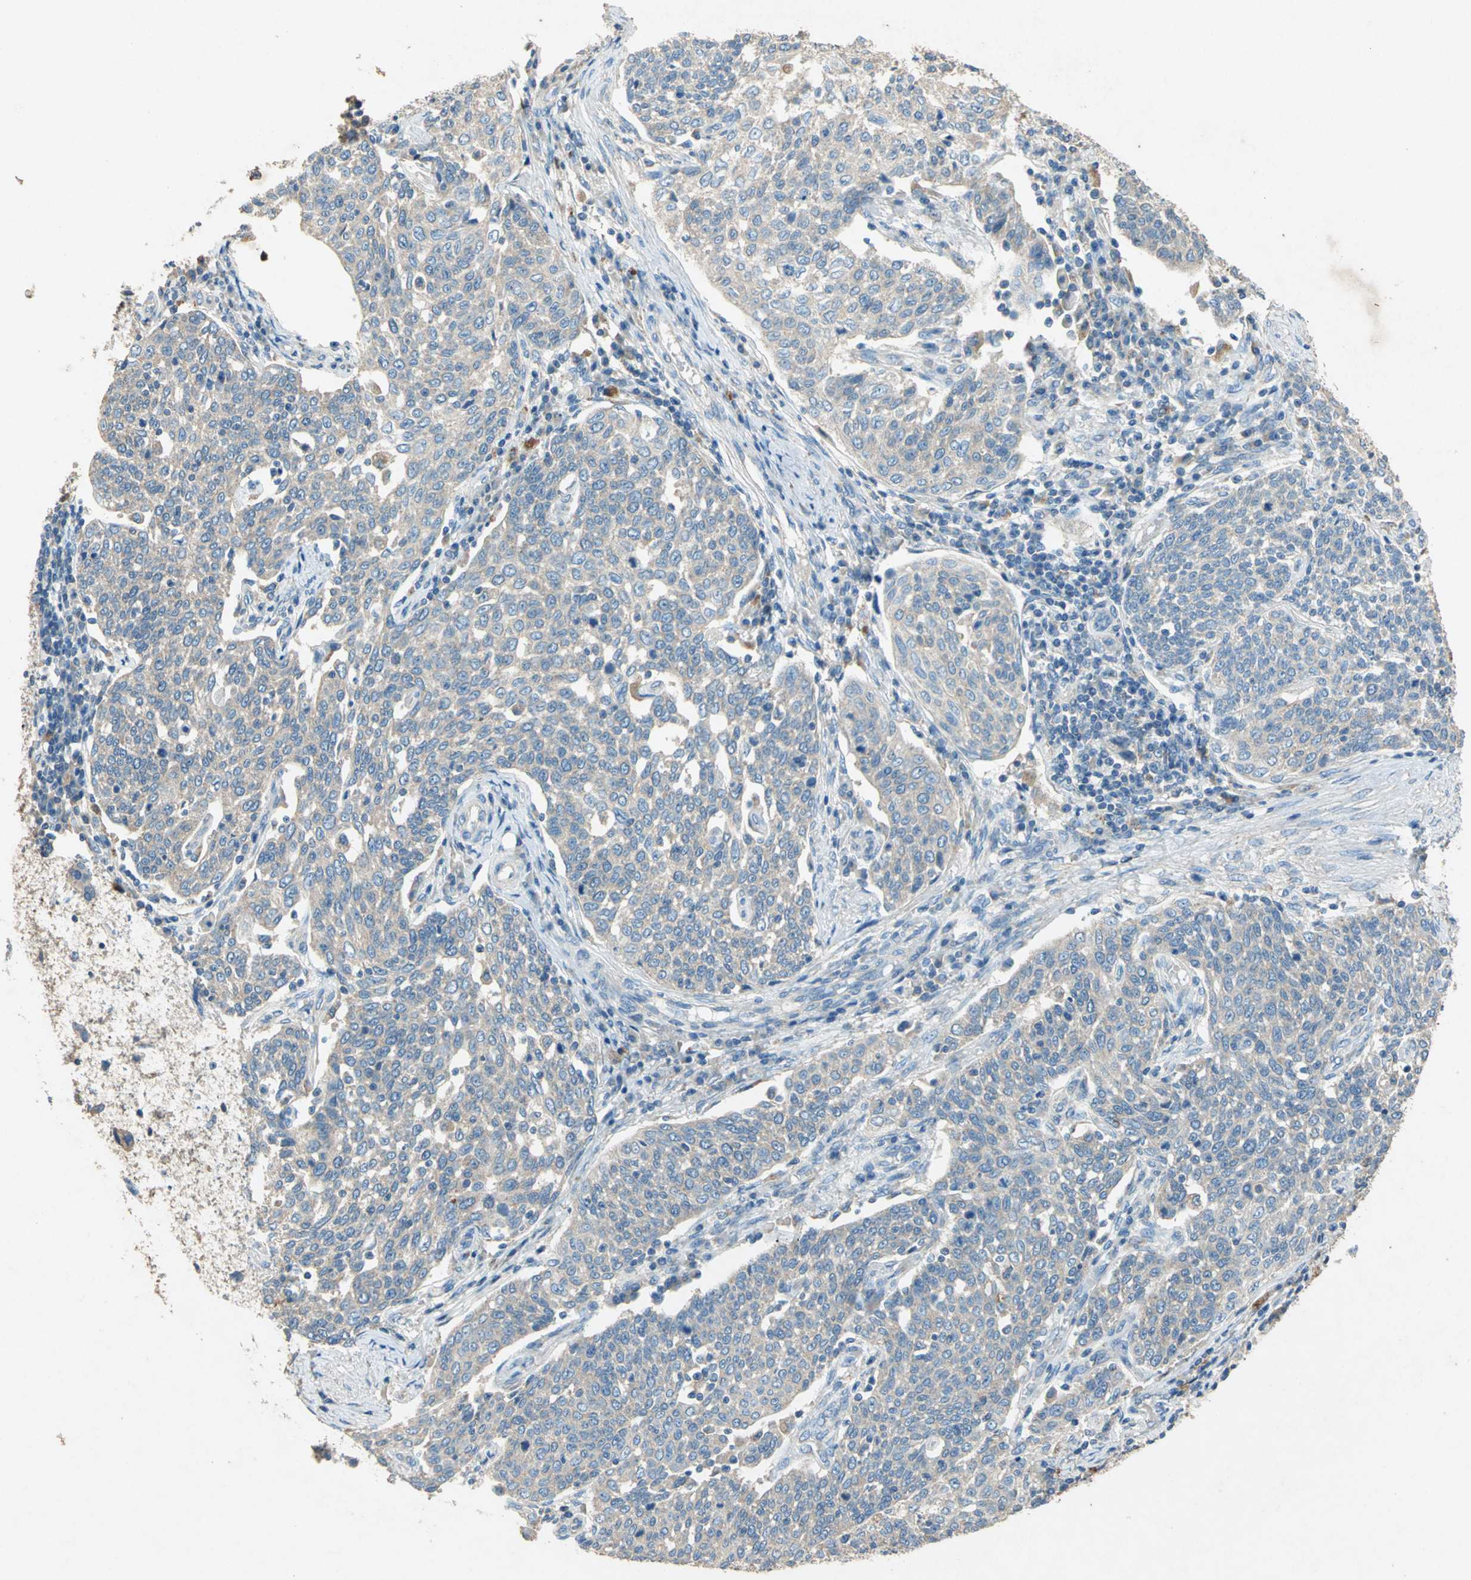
{"staining": {"intensity": "weak", "quantity": ">75%", "location": "cytoplasmic/membranous"}, "tissue": "cervical cancer", "cell_type": "Tumor cells", "image_type": "cancer", "snomed": [{"axis": "morphology", "description": "Squamous cell carcinoma, NOS"}, {"axis": "topography", "description": "Cervix"}], "caption": "High-power microscopy captured an IHC photomicrograph of cervical squamous cell carcinoma, revealing weak cytoplasmic/membranous positivity in about >75% of tumor cells.", "gene": "ADAMTS5", "patient": {"sex": "female", "age": 34}}